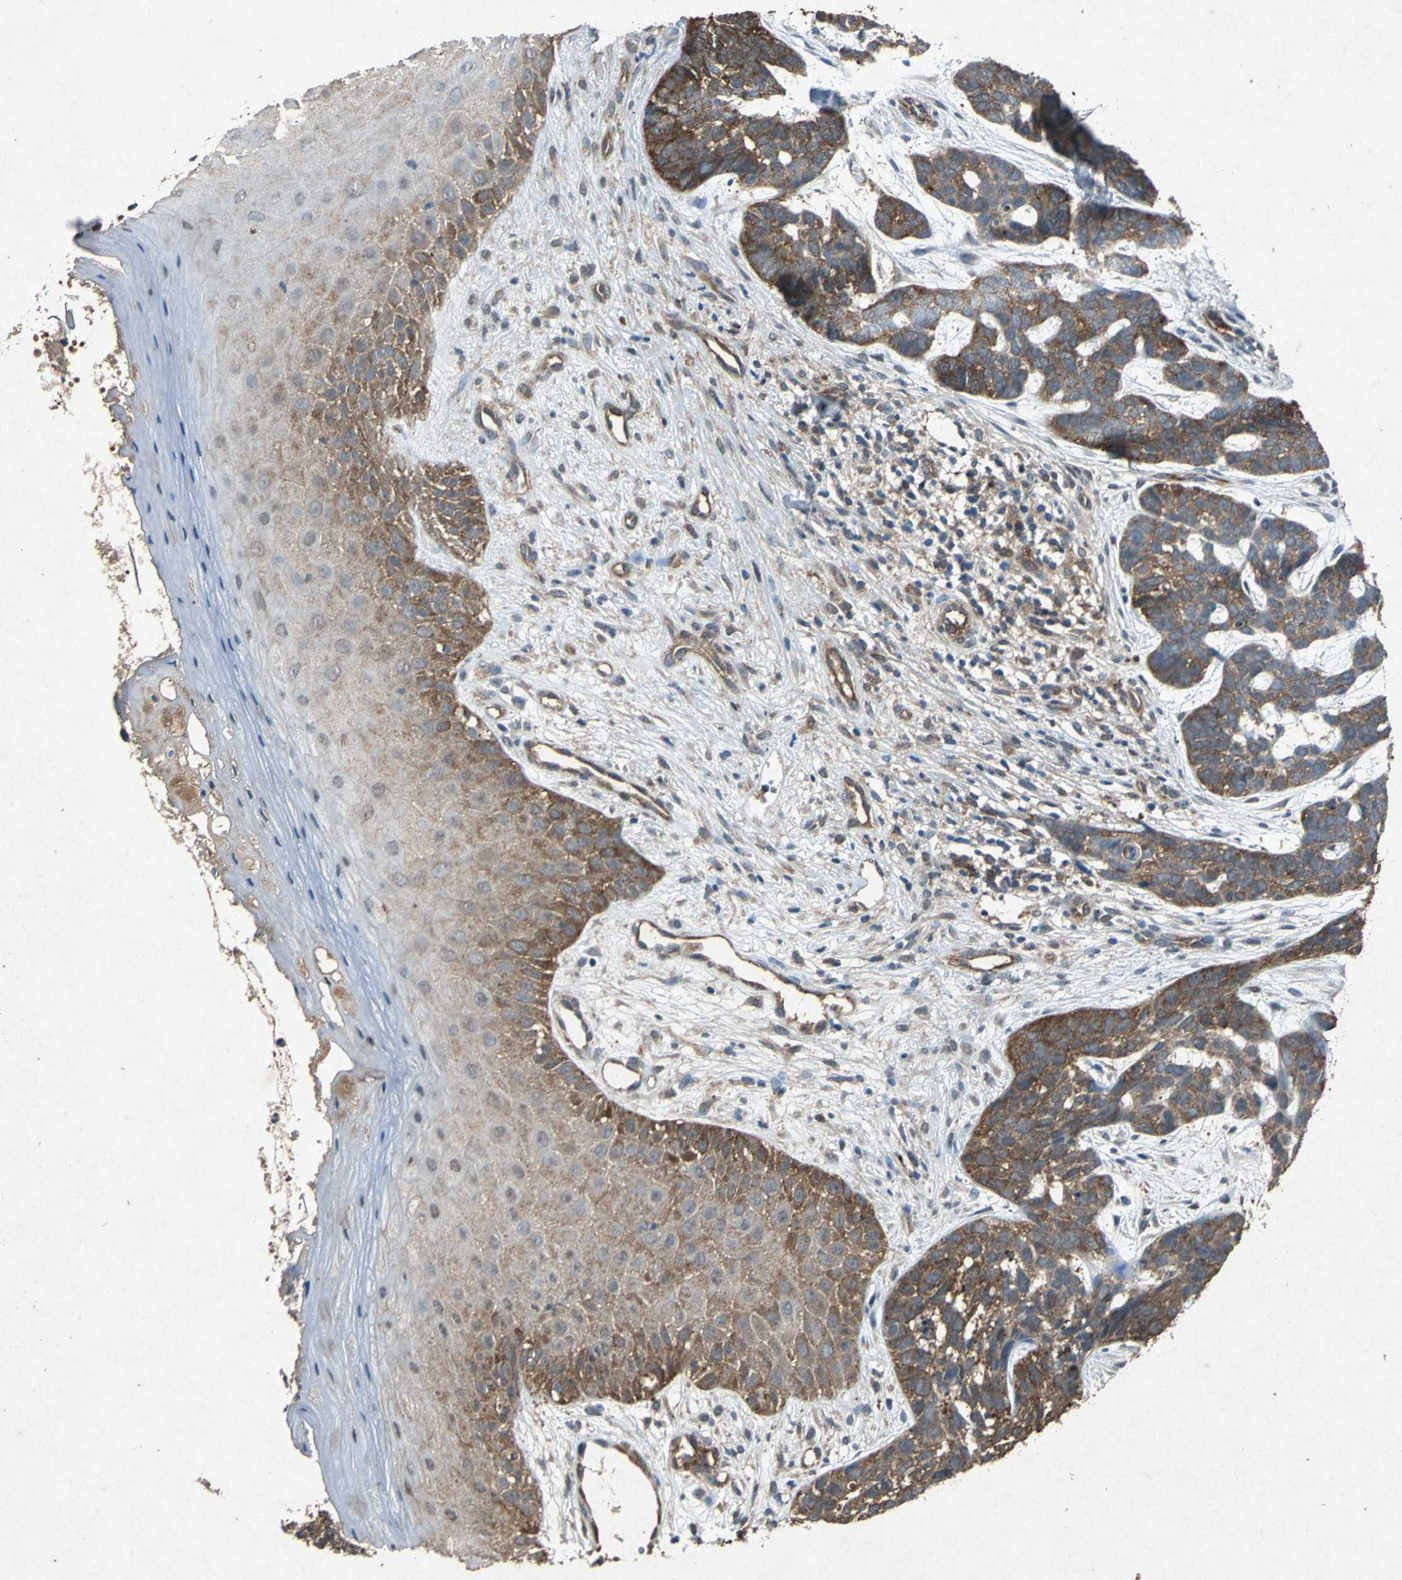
{"staining": {"intensity": "moderate", "quantity": ">75%", "location": "cytoplasmic/membranous"}, "tissue": "skin cancer", "cell_type": "Tumor cells", "image_type": "cancer", "snomed": [{"axis": "morphology", "description": "Basal cell carcinoma"}, {"axis": "topography", "description": "Skin"}], "caption": "A histopathology image showing moderate cytoplasmic/membranous positivity in approximately >75% of tumor cells in skin basal cell carcinoma, as visualized by brown immunohistochemical staining.", "gene": "HSP90AB1", "patient": {"sex": "male", "age": 87}}